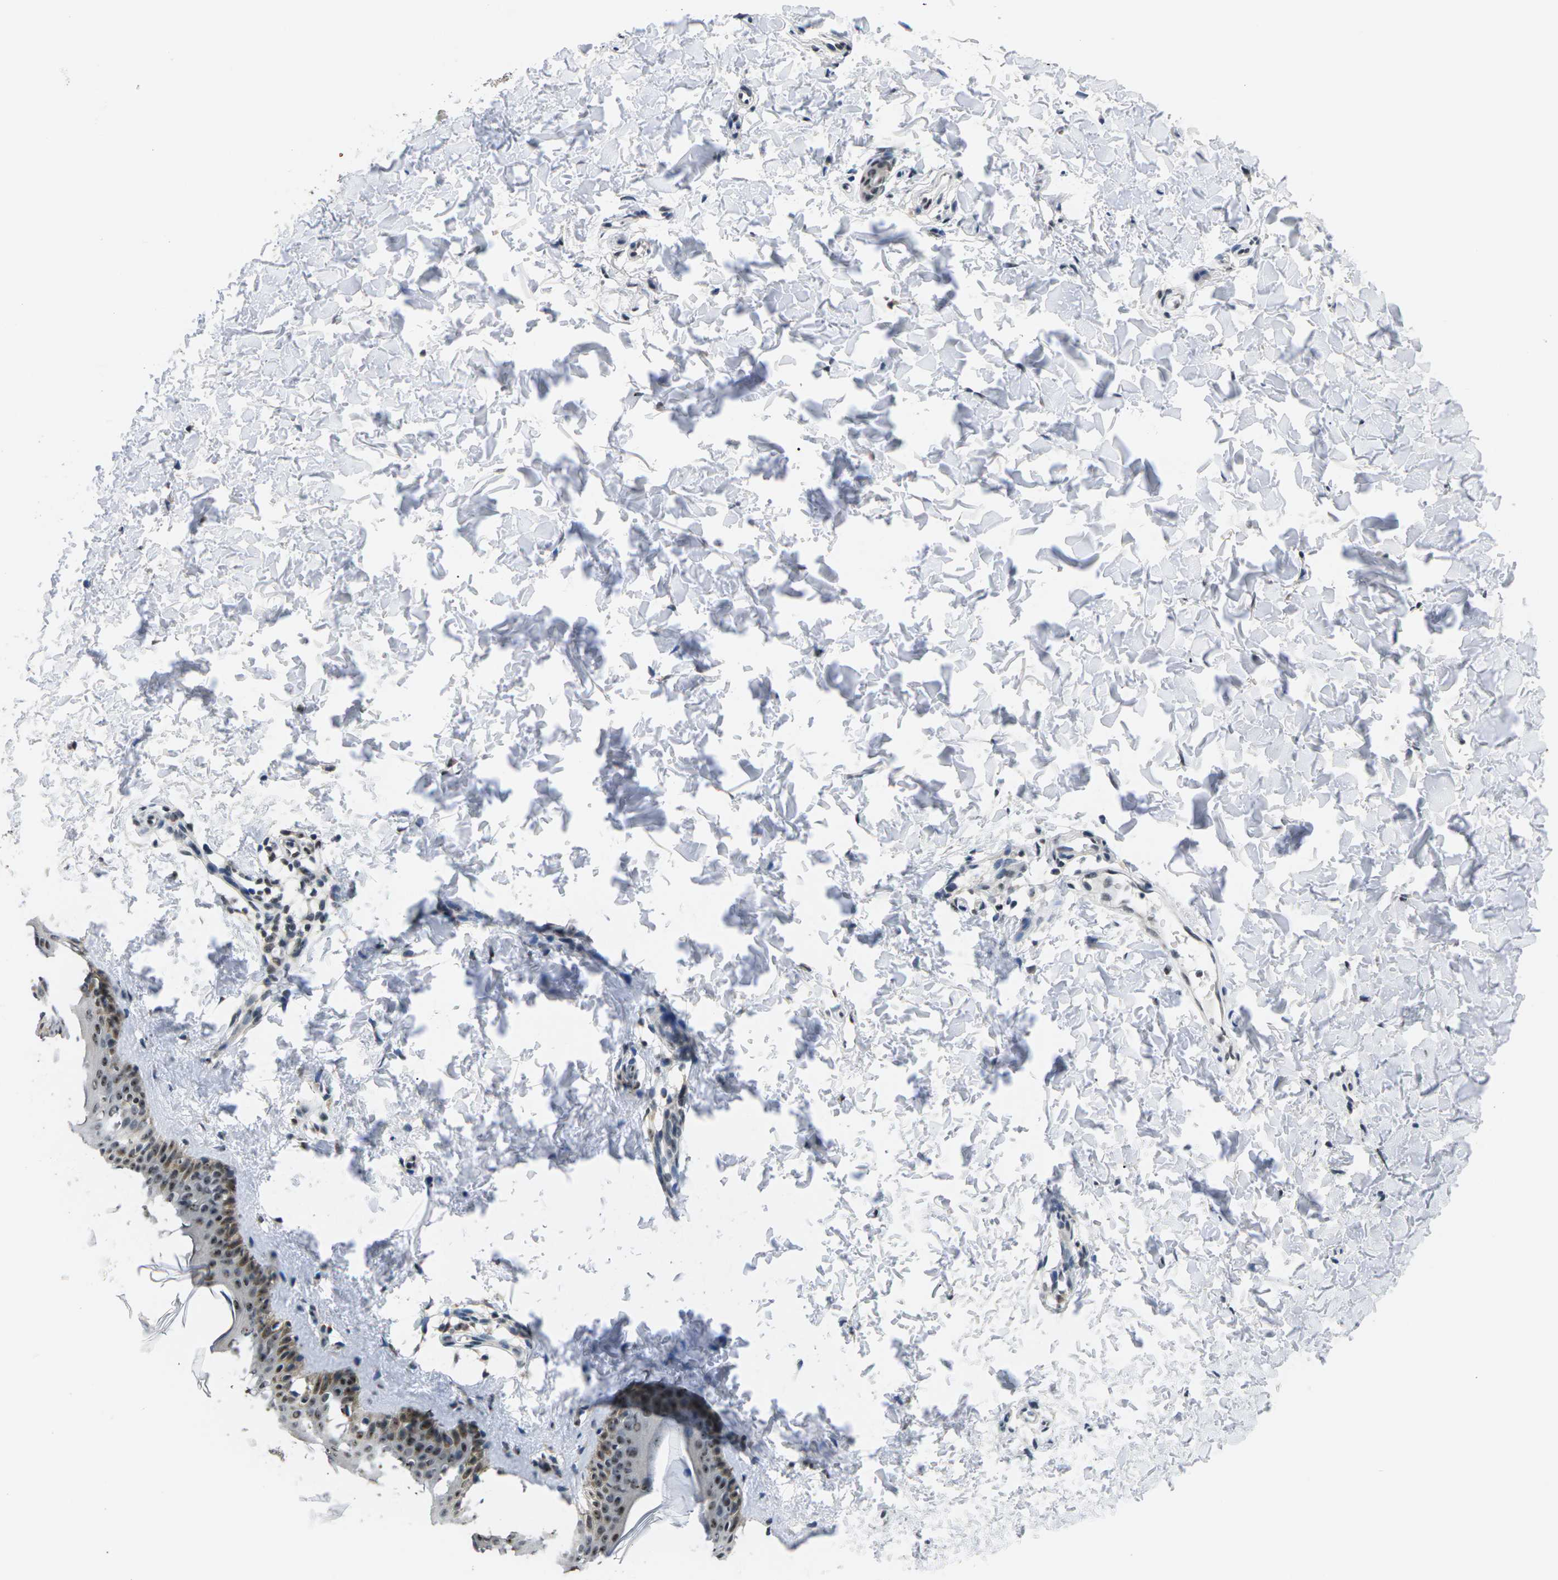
{"staining": {"intensity": "negative", "quantity": "none", "location": "none"}, "tissue": "skin", "cell_type": "Fibroblasts", "image_type": "normal", "snomed": [{"axis": "morphology", "description": "Normal tissue, NOS"}, {"axis": "topography", "description": "Skin"}], "caption": "Fibroblasts show no significant expression in unremarkable skin. (DAB immunohistochemistry (IHC), high magnification).", "gene": "NSRP1", "patient": {"sex": "female", "age": 41}}